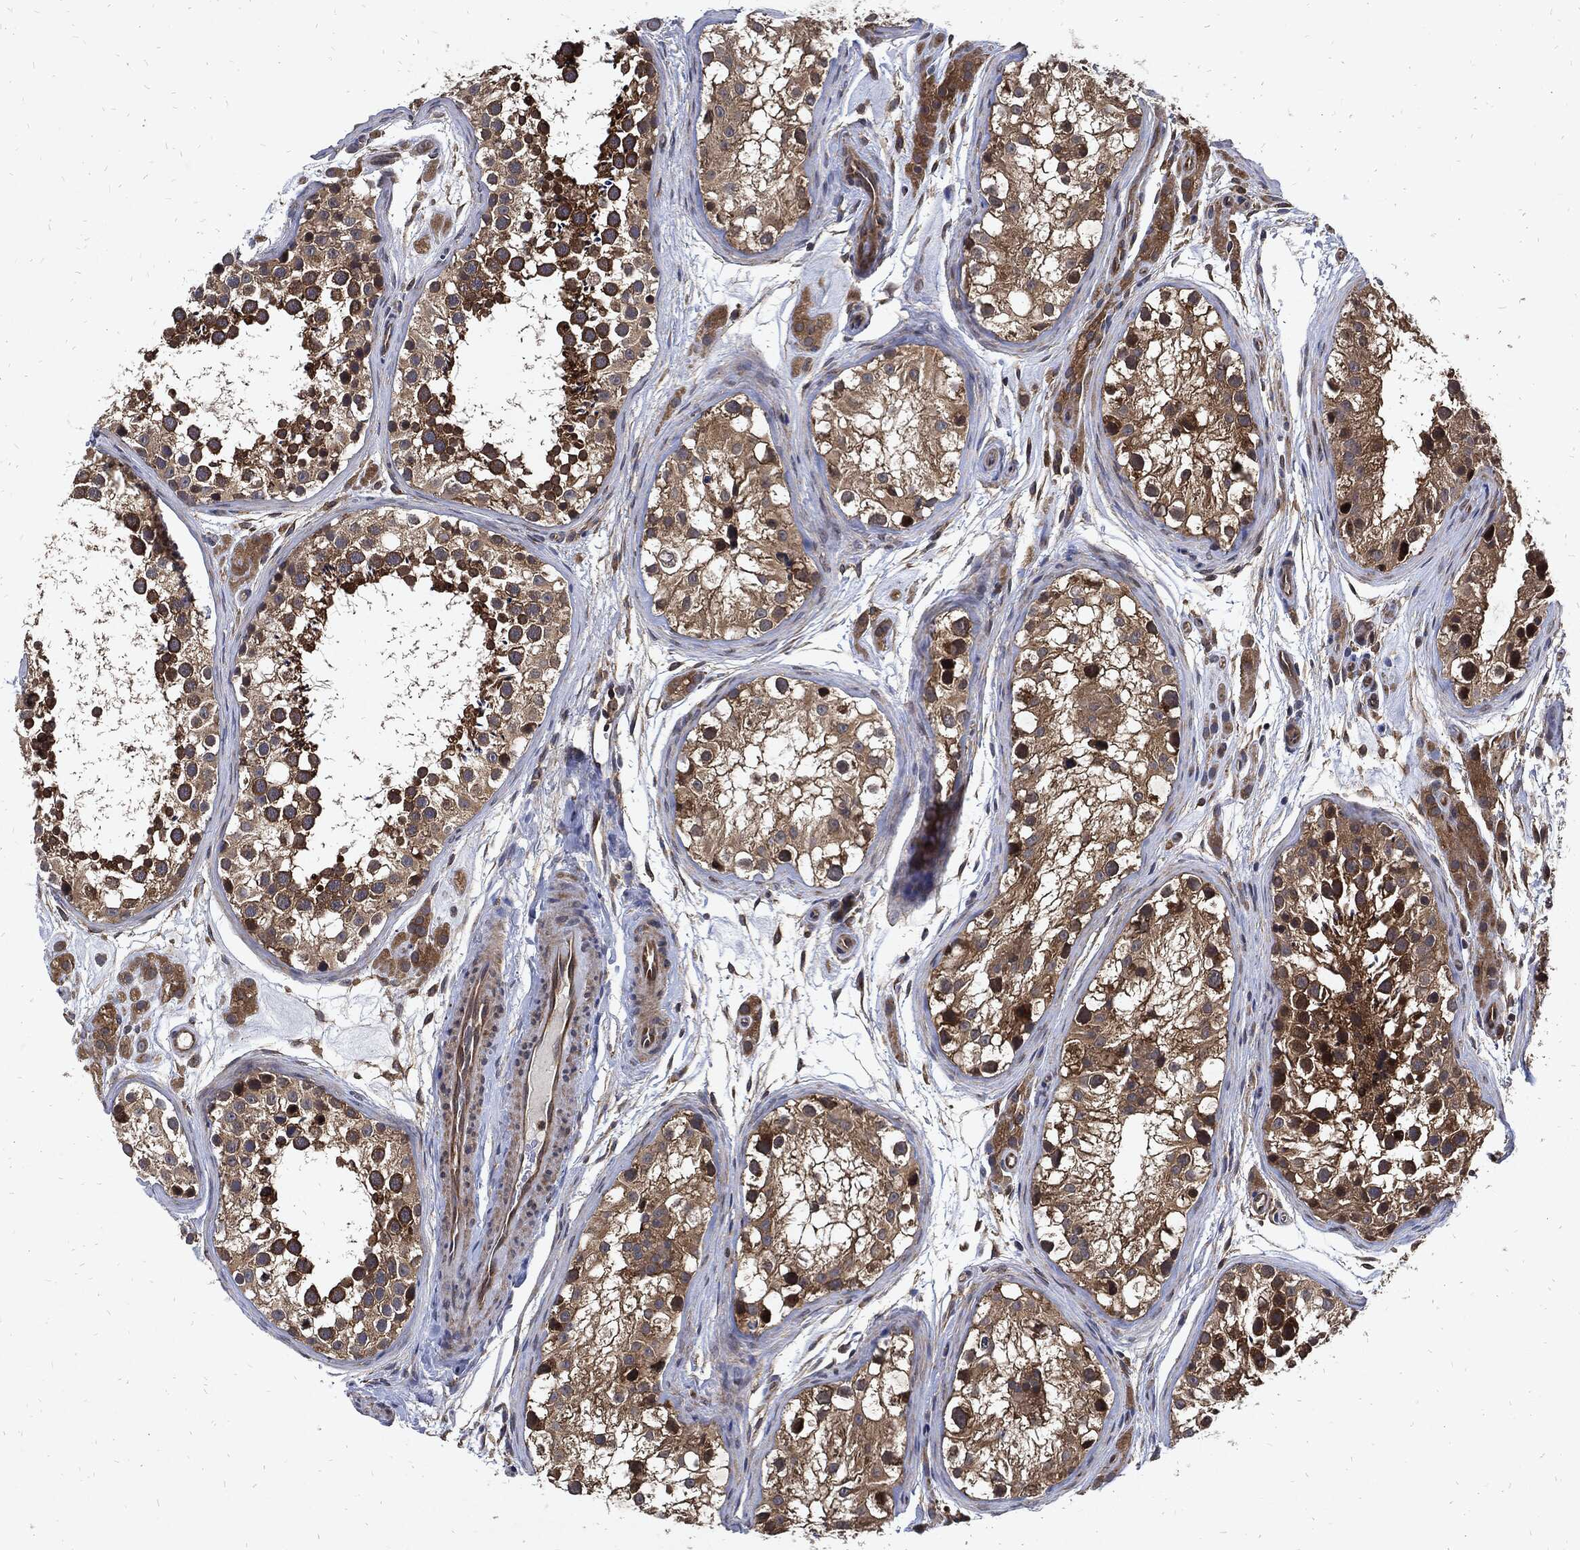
{"staining": {"intensity": "moderate", "quantity": ">75%", "location": "cytoplasmic/membranous"}, "tissue": "testis", "cell_type": "Cells in seminiferous ducts", "image_type": "normal", "snomed": [{"axis": "morphology", "description": "Normal tissue, NOS"}, {"axis": "topography", "description": "Testis"}], "caption": "A photomicrograph of testis stained for a protein demonstrates moderate cytoplasmic/membranous brown staining in cells in seminiferous ducts.", "gene": "DCTN1", "patient": {"sex": "male", "age": 31}}